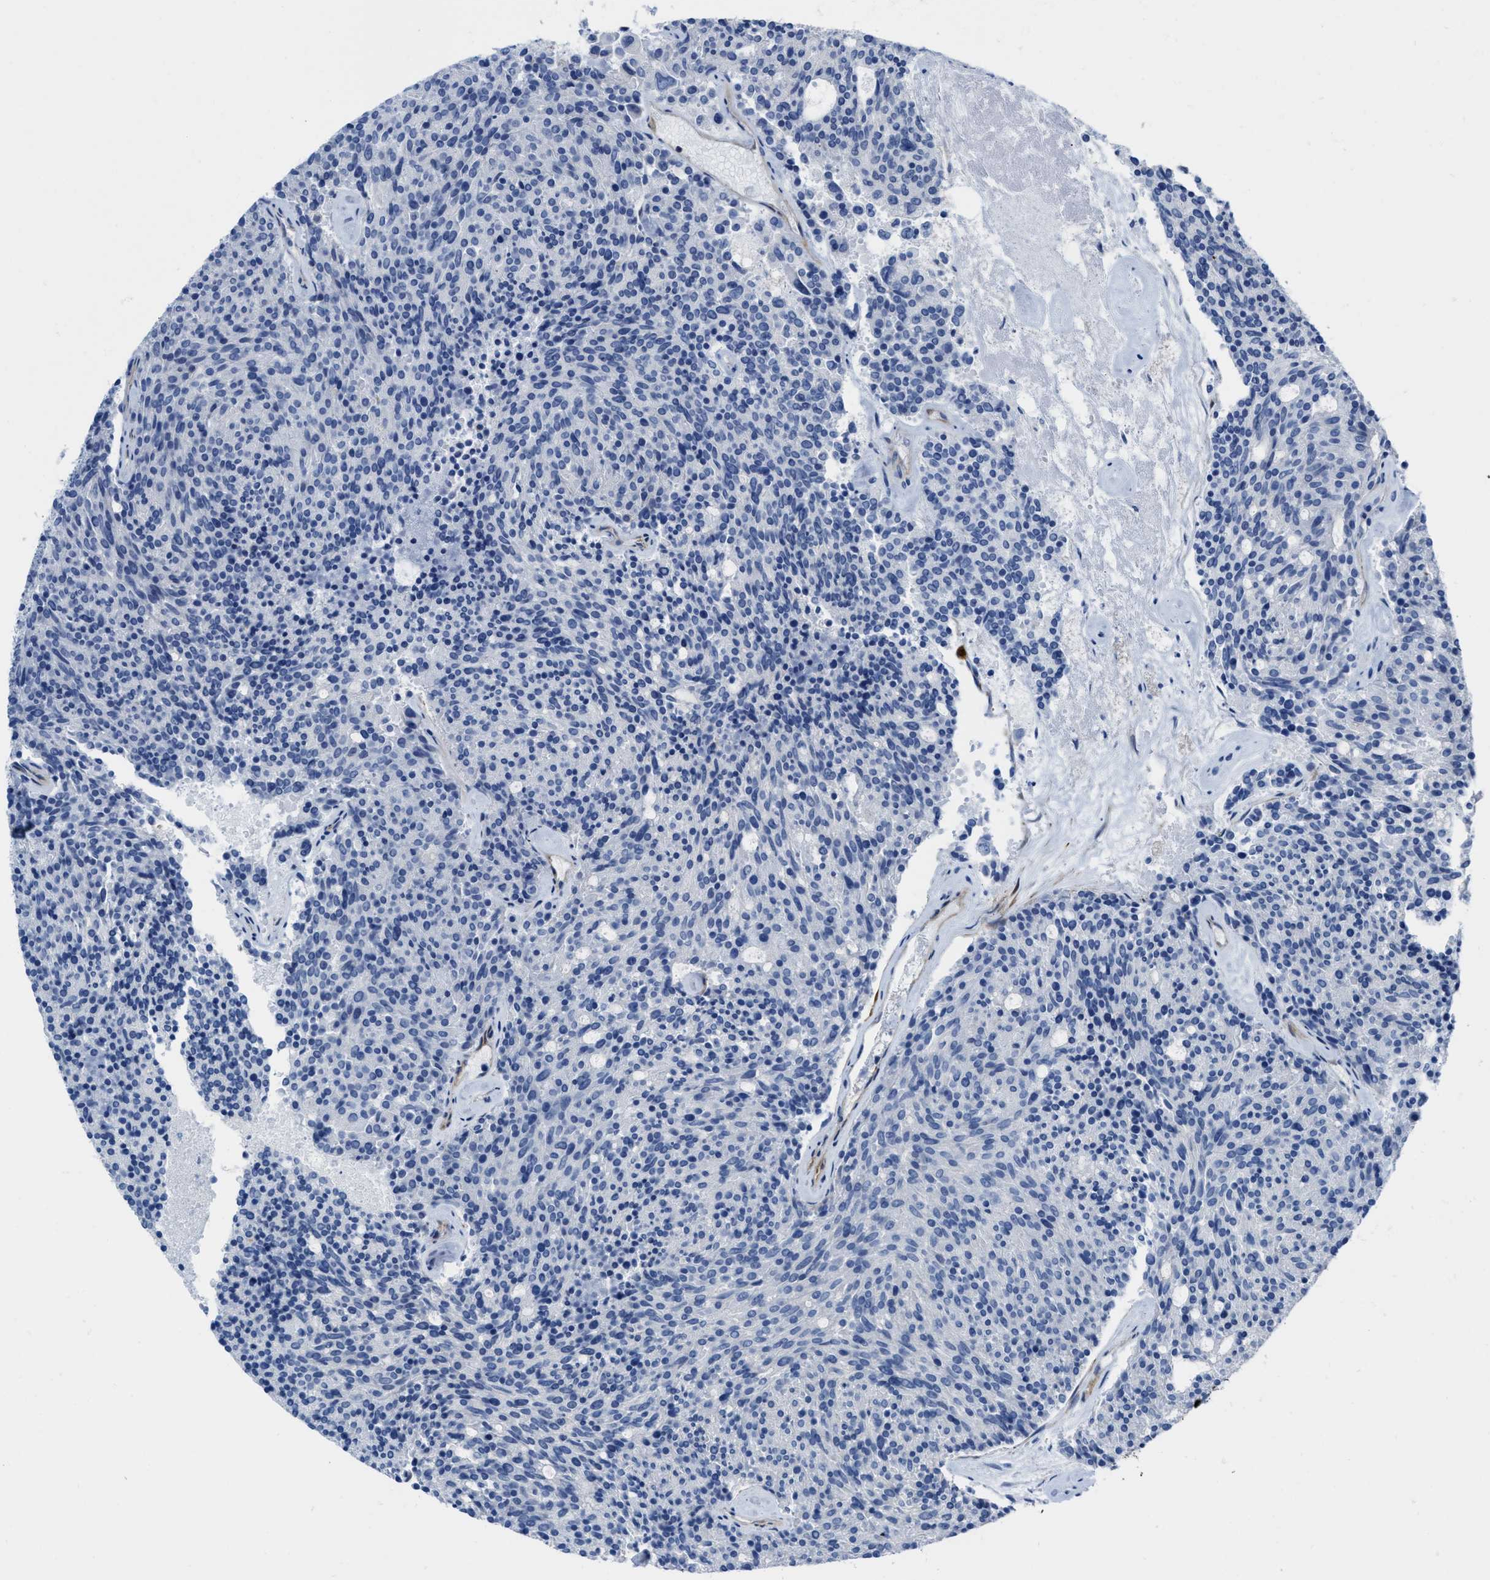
{"staining": {"intensity": "negative", "quantity": "none", "location": "none"}, "tissue": "carcinoid", "cell_type": "Tumor cells", "image_type": "cancer", "snomed": [{"axis": "morphology", "description": "Carcinoid, malignant, NOS"}, {"axis": "topography", "description": "Pancreas"}], "caption": "A histopathology image of human carcinoid is negative for staining in tumor cells. (DAB immunohistochemistry, high magnification).", "gene": "PRMT2", "patient": {"sex": "female", "age": 54}}